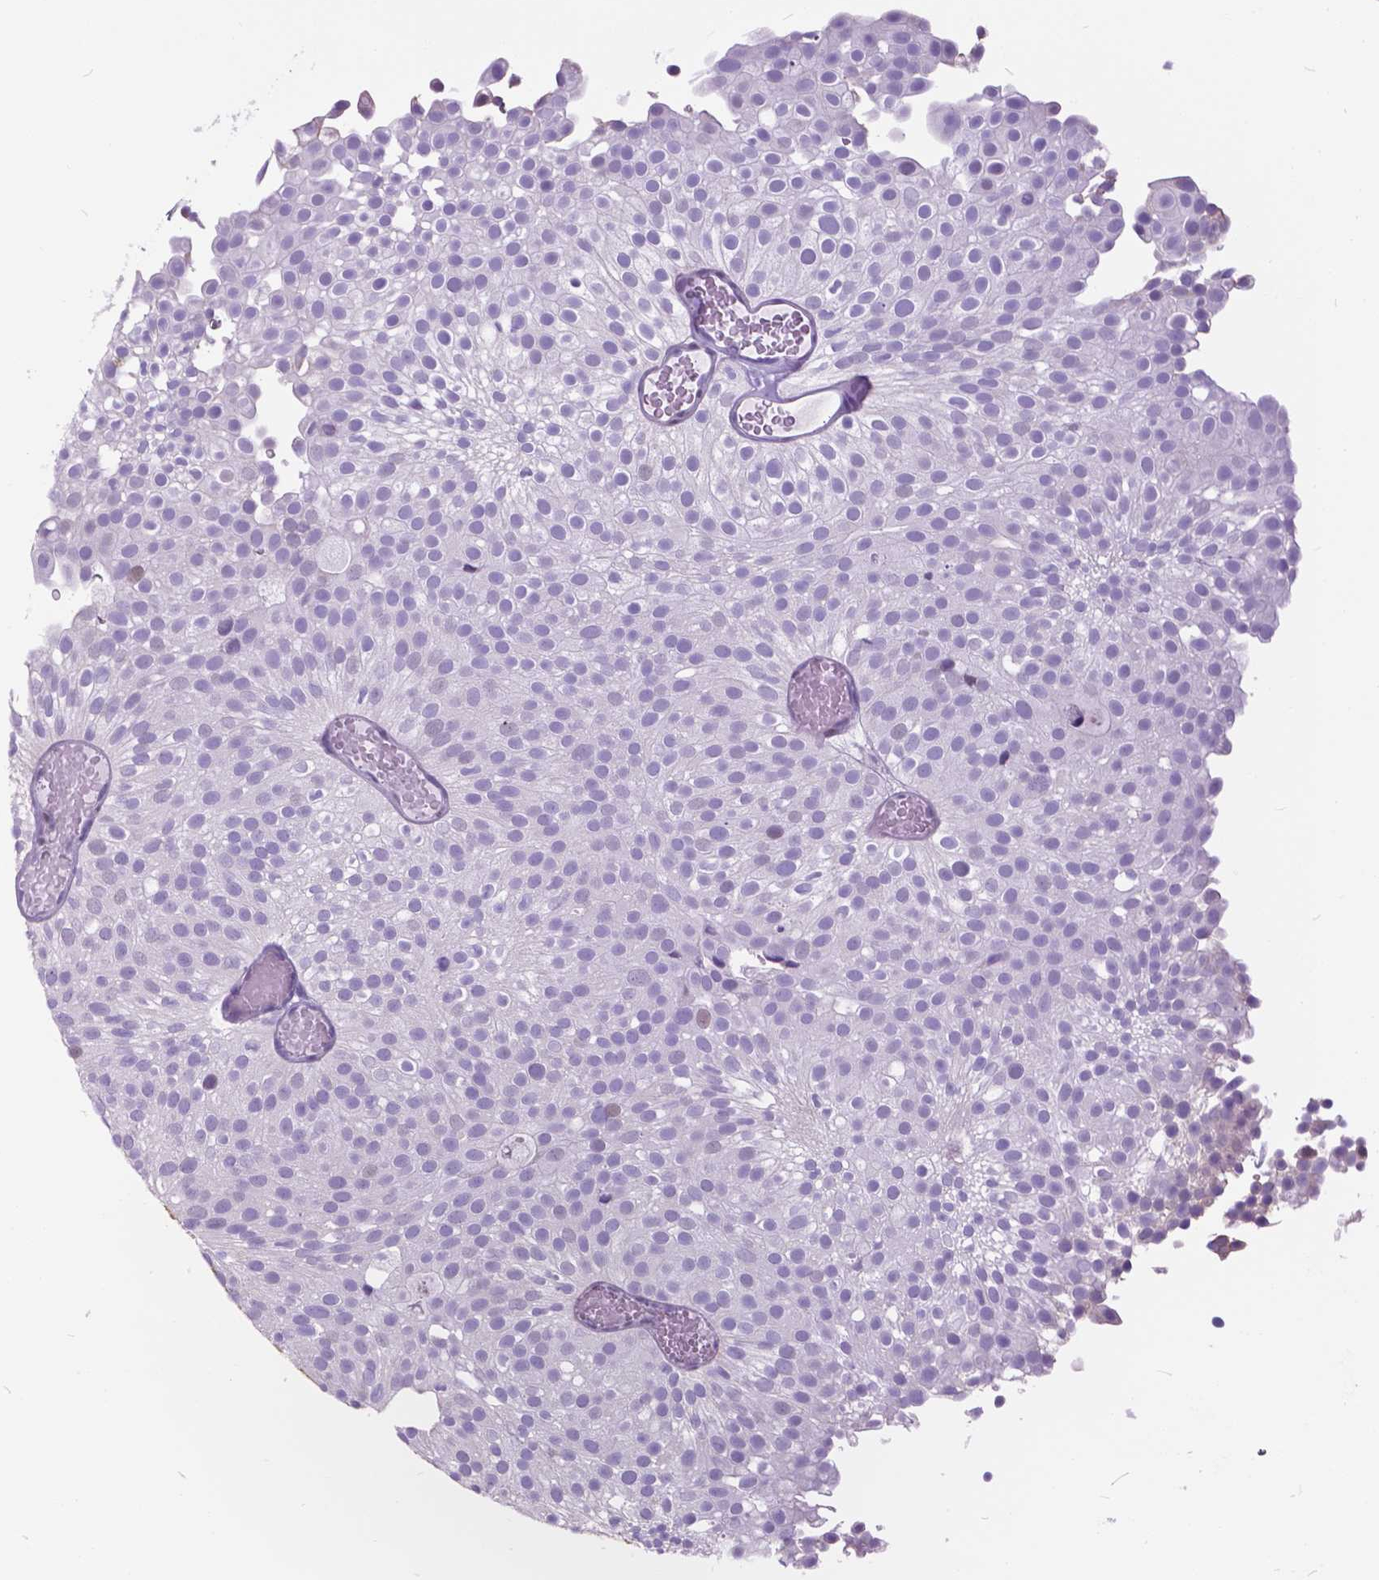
{"staining": {"intensity": "moderate", "quantity": "<25%", "location": "nuclear"}, "tissue": "urothelial cancer", "cell_type": "Tumor cells", "image_type": "cancer", "snomed": [{"axis": "morphology", "description": "Urothelial carcinoma, Low grade"}, {"axis": "topography", "description": "Urinary bladder"}], "caption": "DAB (3,3'-diaminobenzidine) immunohistochemical staining of human urothelial cancer demonstrates moderate nuclear protein positivity in approximately <25% of tumor cells.", "gene": "BSND", "patient": {"sex": "male", "age": 78}}